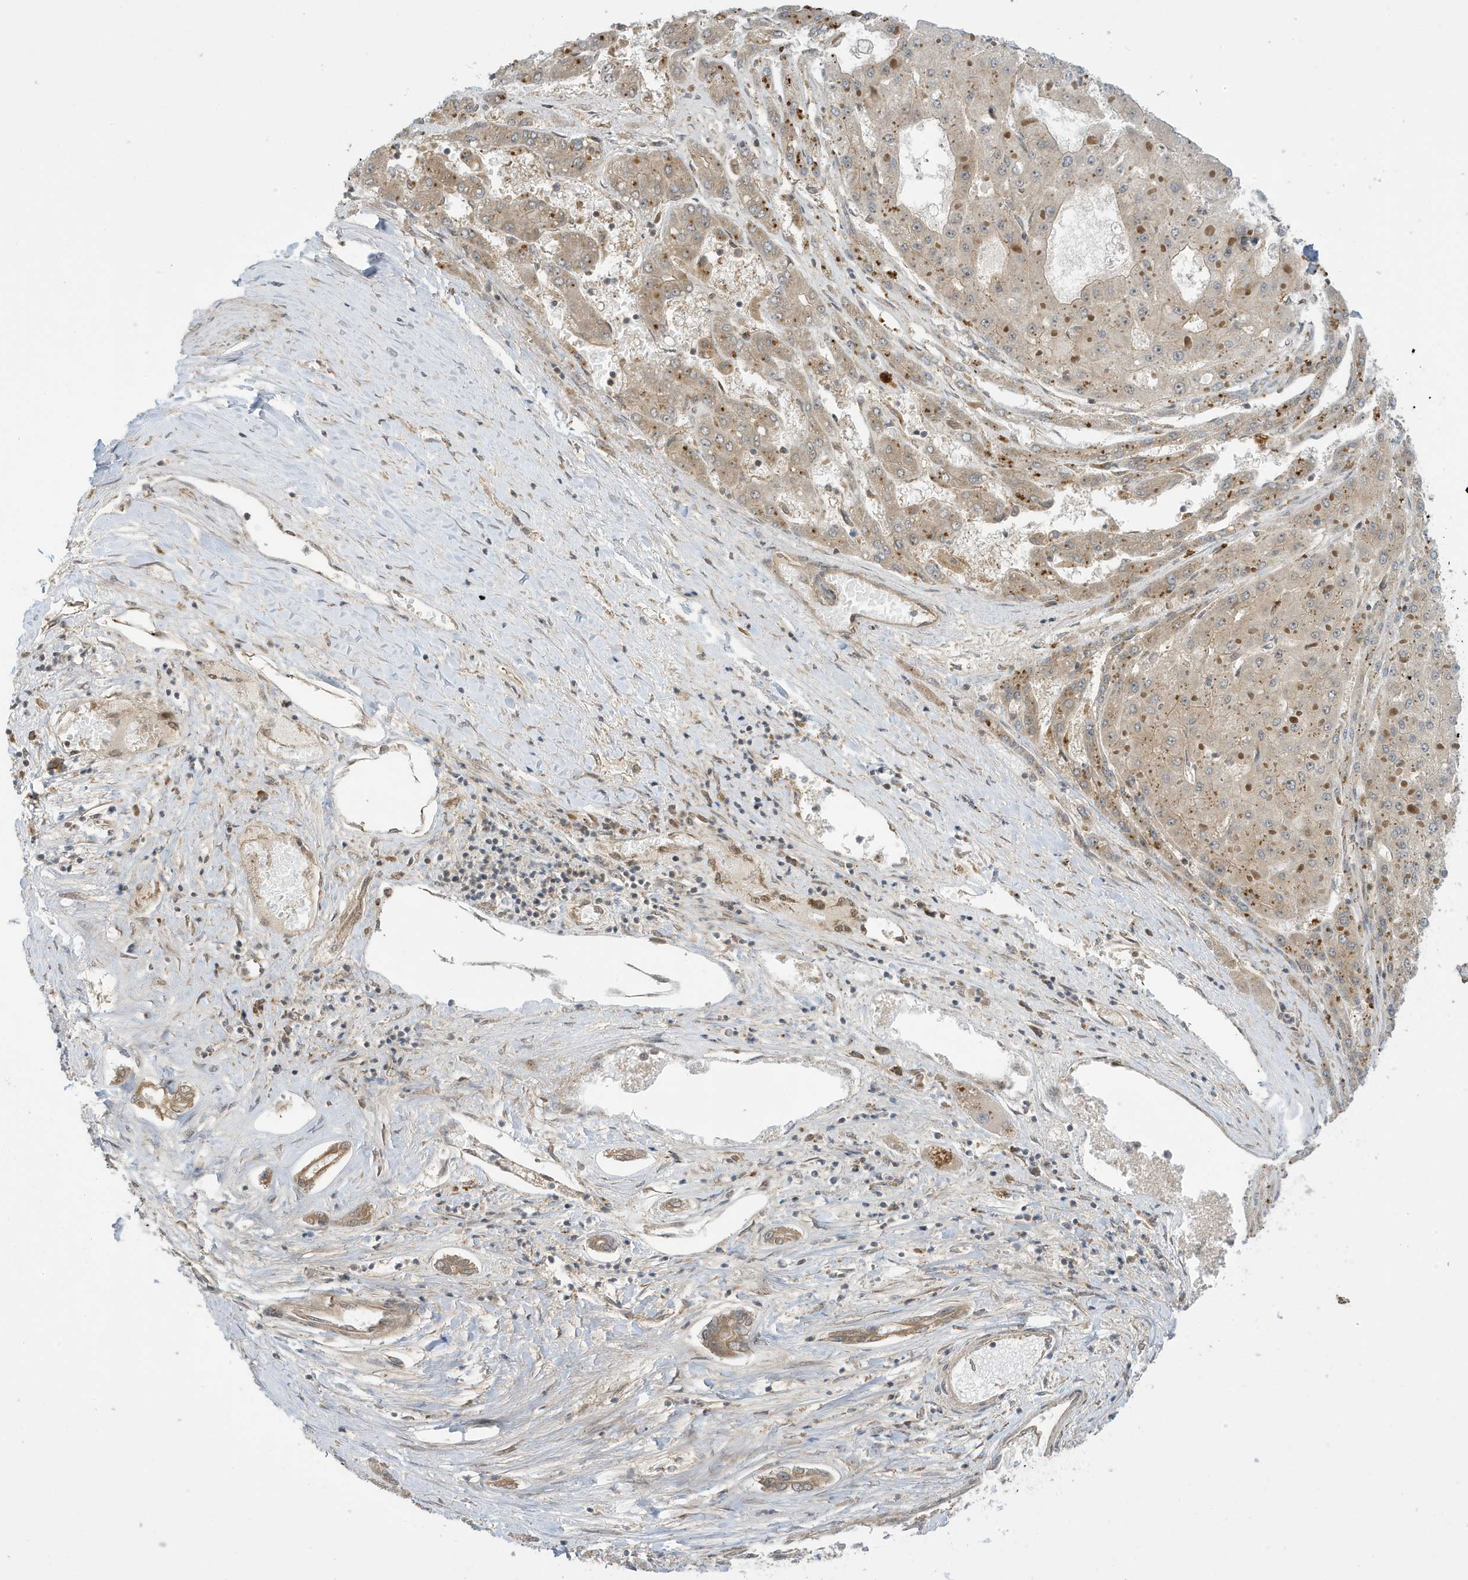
{"staining": {"intensity": "weak", "quantity": "25%-75%", "location": "cytoplasmic/membranous"}, "tissue": "liver cancer", "cell_type": "Tumor cells", "image_type": "cancer", "snomed": [{"axis": "morphology", "description": "Carcinoma, Hepatocellular, NOS"}, {"axis": "topography", "description": "Liver"}], "caption": "DAB immunohistochemical staining of hepatocellular carcinoma (liver) reveals weak cytoplasmic/membranous protein positivity in approximately 25%-75% of tumor cells. (DAB (3,3'-diaminobenzidine) = brown stain, brightfield microscopy at high magnification).", "gene": "NCOA7", "patient": {"sex": "female", "age": 73}}